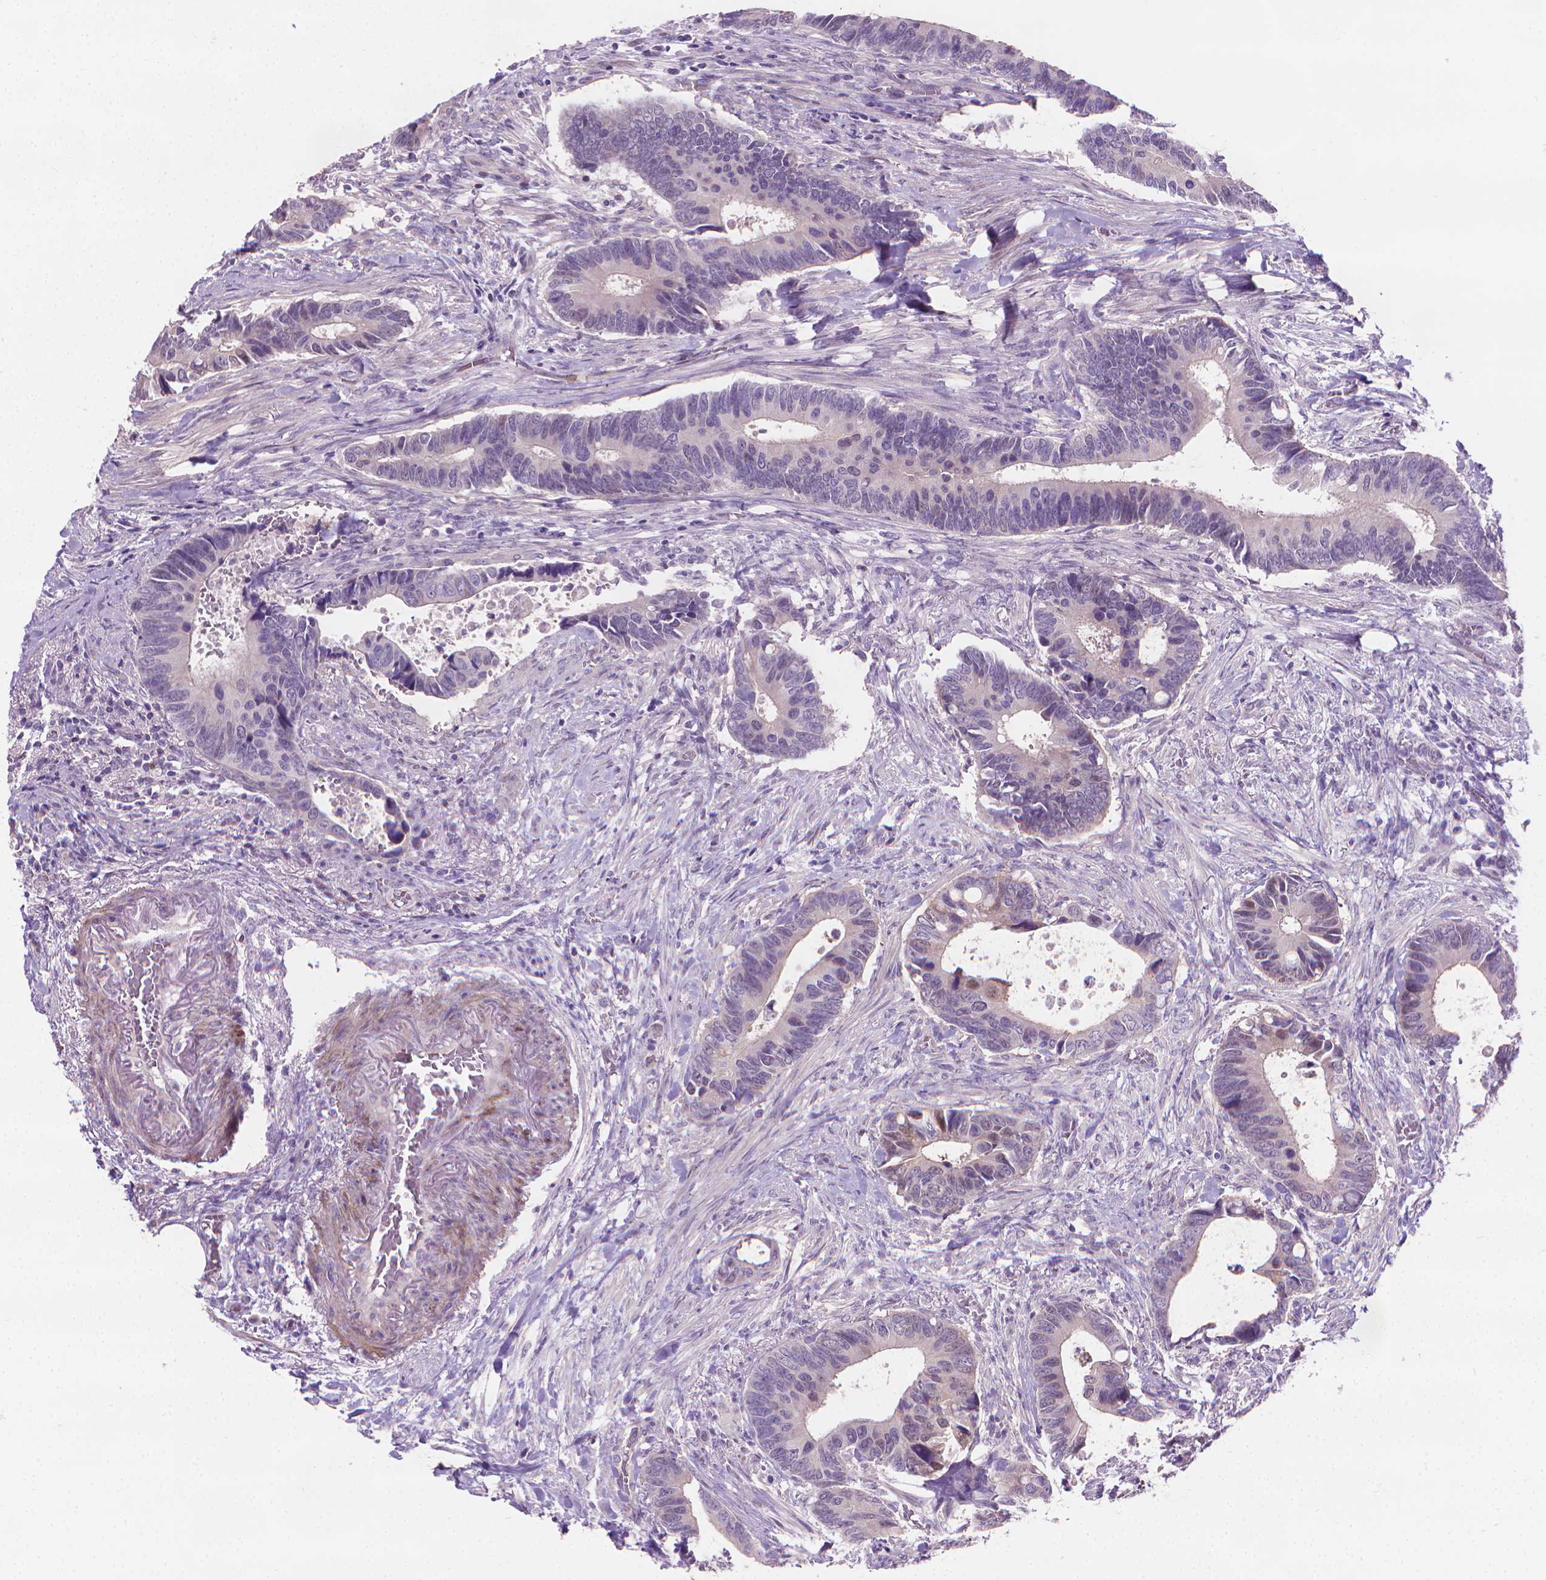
{"staining": {"intensity": "negative", "quantity": "none", "location": "none"}, "tissue": "colorectal cancer", "cell_type": "Tumor cells", "image_type": "cancer", "snomed": [{"axis": "morphology", "description": "Adenocarcinoma, NOS"}, {"axis": "topography", "description": "Colon"}], "caption": "Immunohistochemistry (IHC) of colorectal cancer displays no staining in tumor cells.", "gene": "GSDMA", "patient": {"sex": "male", "age": 49}}